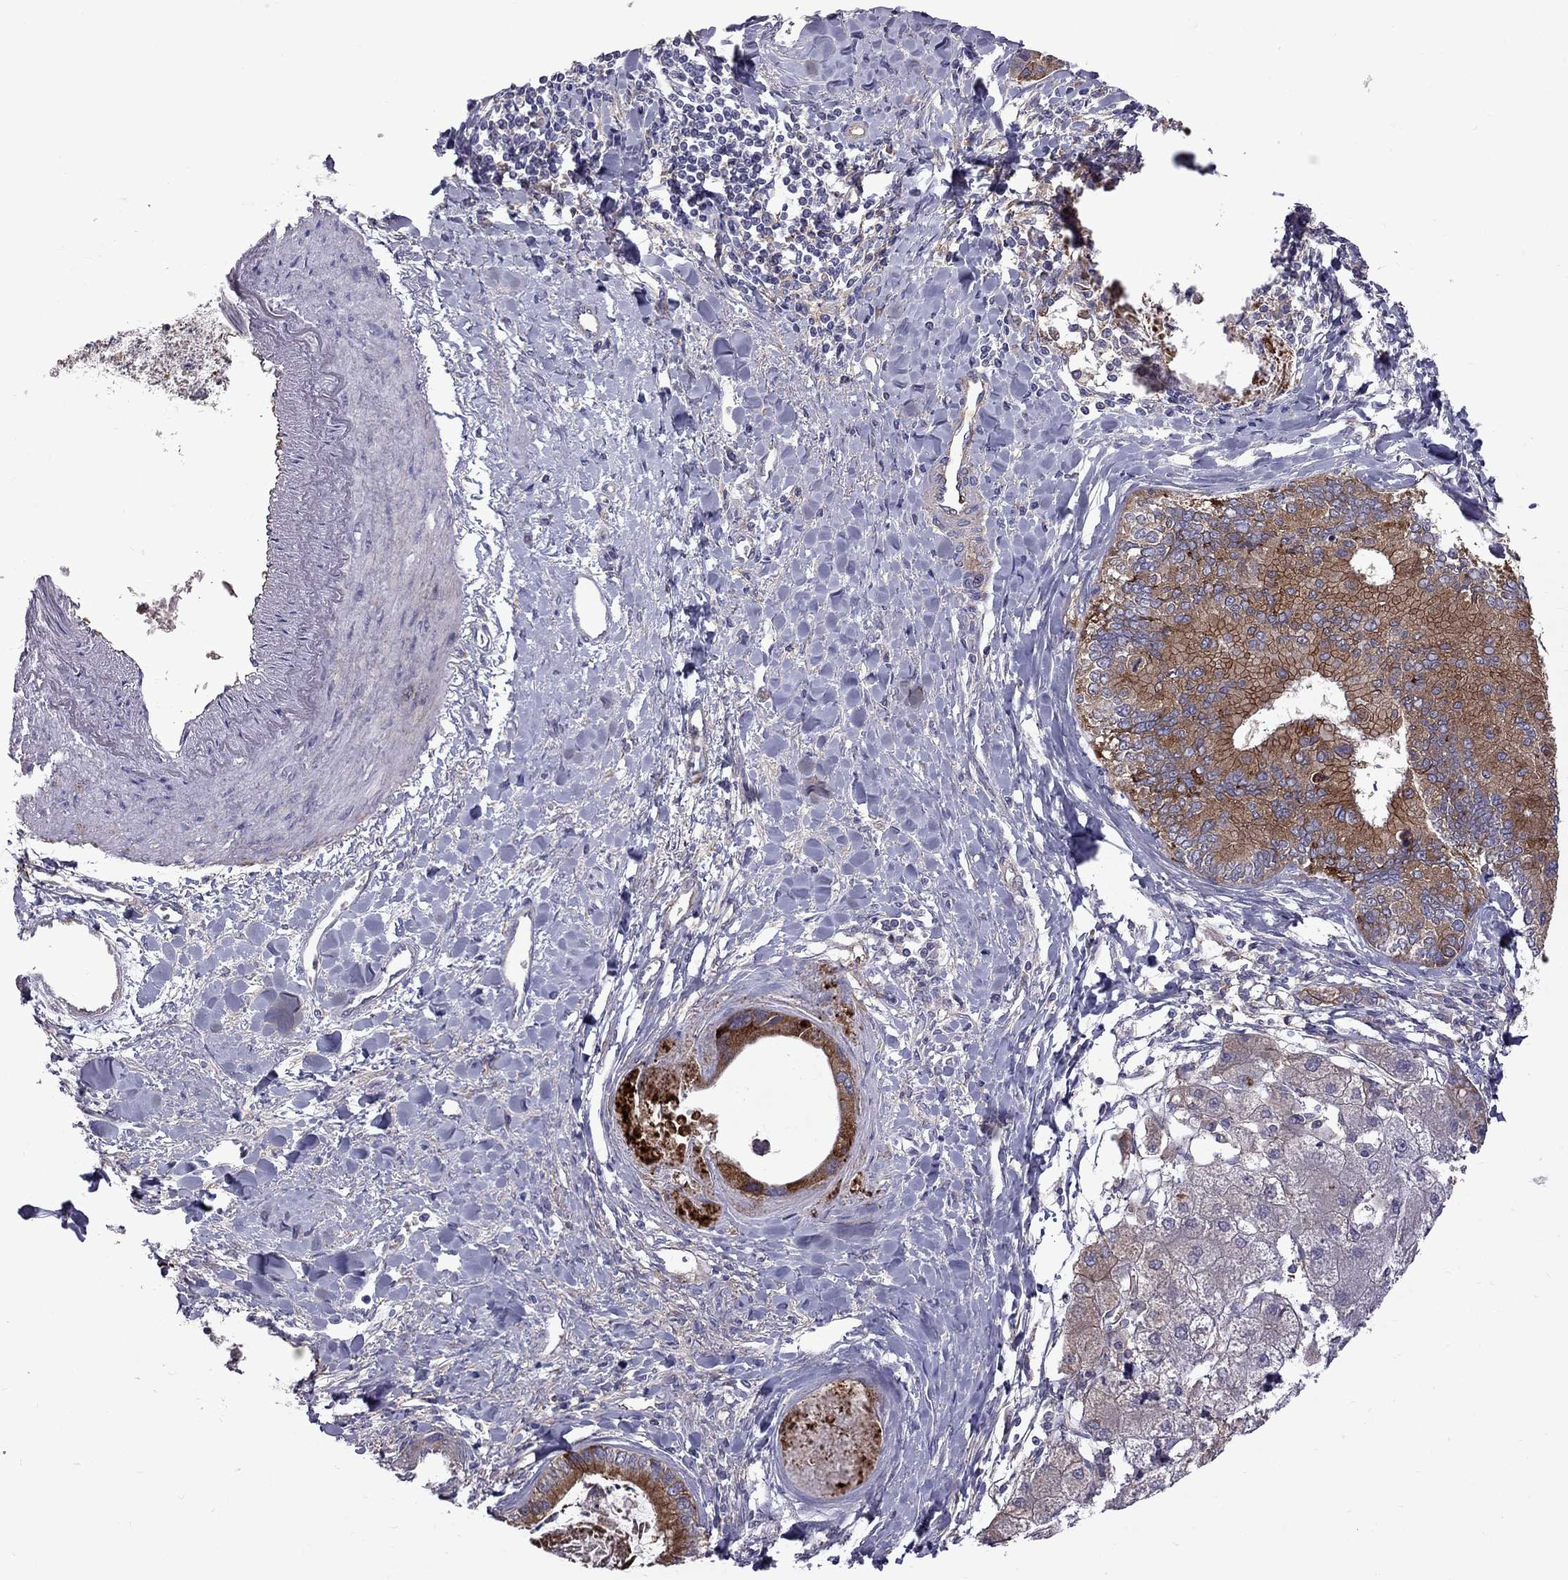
{"staining": {"intensity": "strong", "quantity": ">75%", "location": "cytoplasmic/membranous"}, "tissue": "liver cancer", "cell_type": "Tumor cells", "image_type": "cancer", "snomed": [{"axis": "morphology", "description": "Cholangiocarcinoma"}, {"axis": "topography", "description": "Liver"}], "caption": "Liver cholangiocarcinoma was stained to show a protein in brown. There is high levels of strong cytoplasmic/membranous expression in about >75% of tumor cells.", "gene": "EIF4E3", "patient": {"sex": "male", "age": 66}}